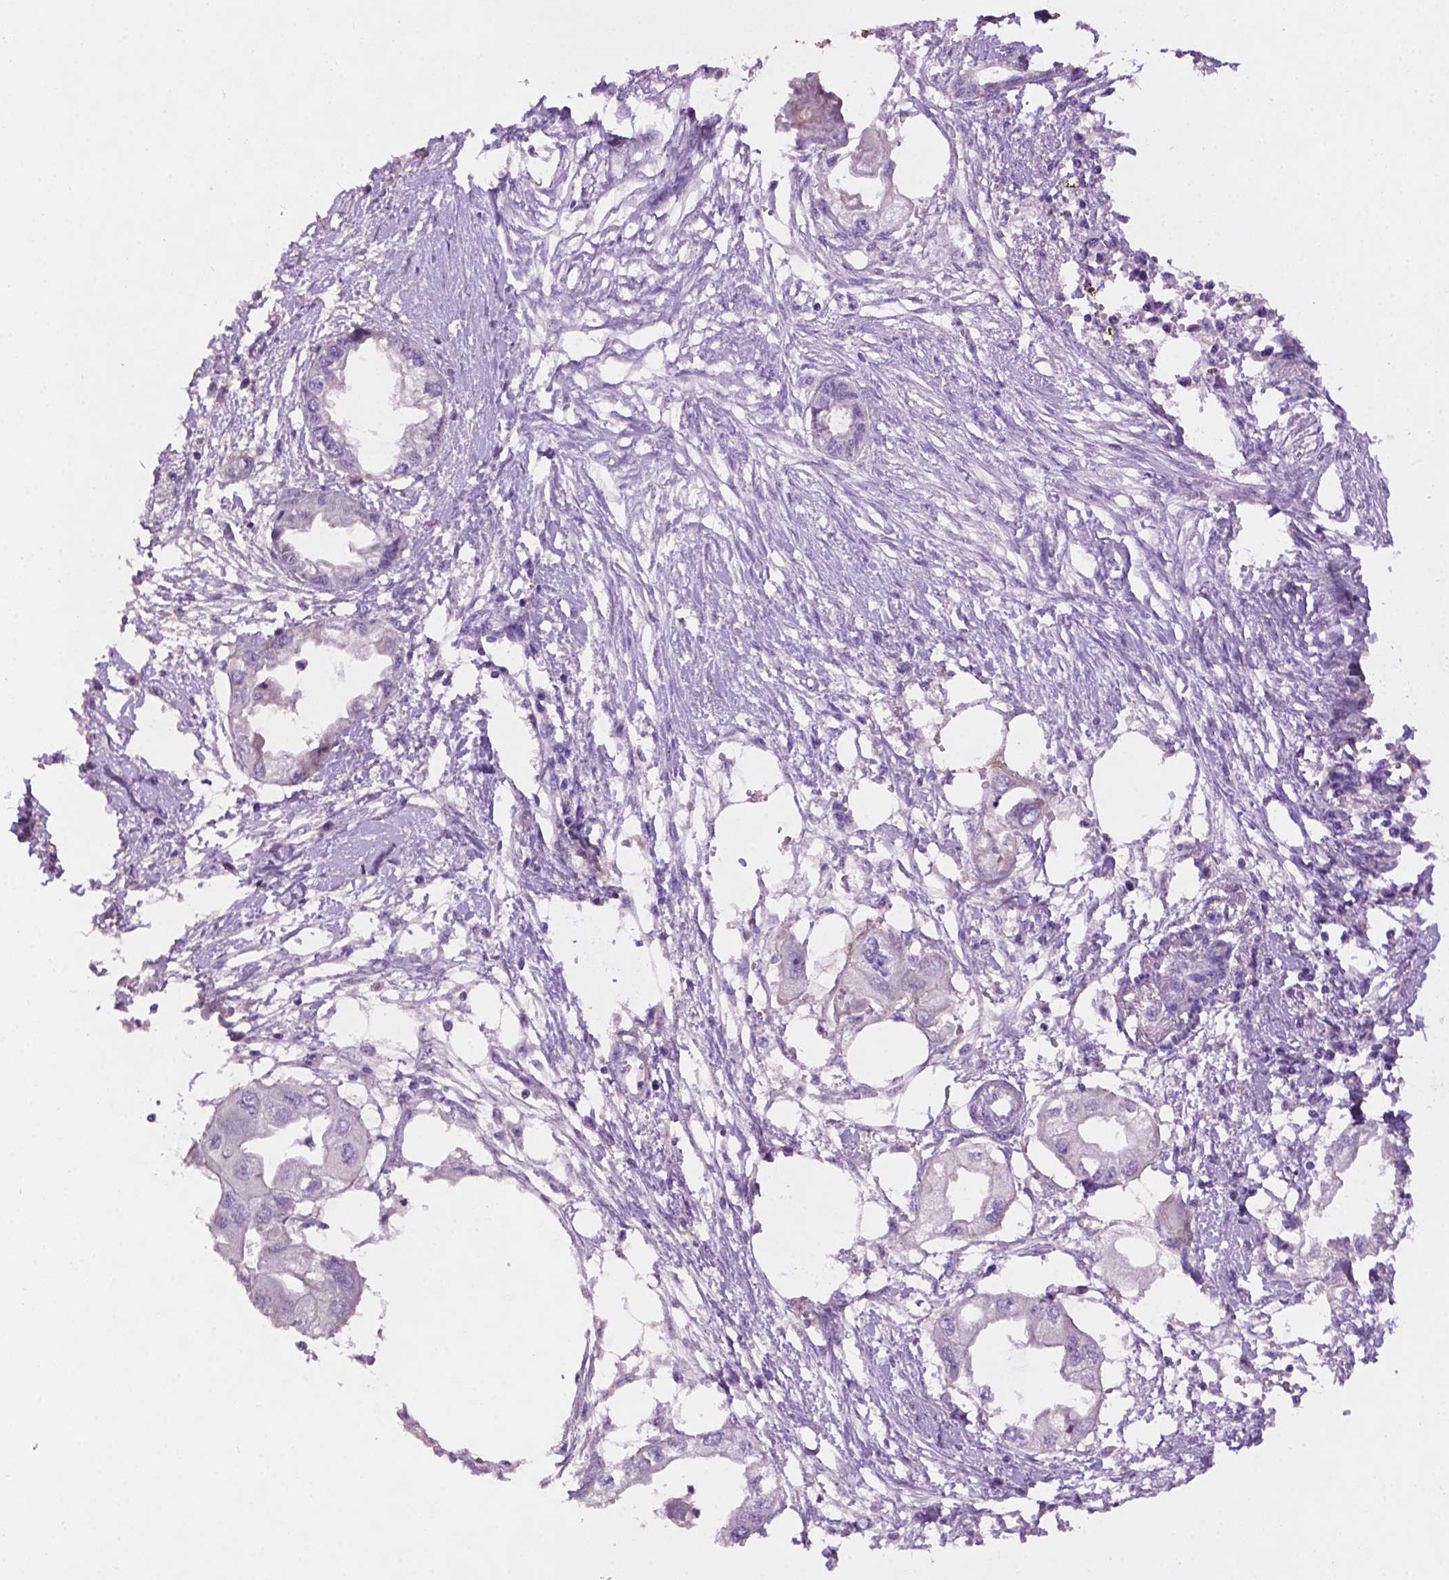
{"staining": {"intensity": "negative", "quantity": "none", "location": "none"}, "tissue": "endometrial cancer", "cell_type": "Tumor cells", "image_type": "cancer", "snomed": [{"axis": "morphology", "description": "Adenocarcinoma, NOS"}, {"axis": "morphology", "description": "Adenocarcinoma, metastatic, NOS"}, {"axis": "topography", "description": "Adipose tissue"}, {"axis": "topography", "description": "Endometrium"}], "caption": "High magnification brightfield microscopy of metastatic adenocarcinoma (endometrial) stained with DAB (brown) and counterstained with hematoxylin (blue): tumor cells show no significant staining.", "gene": "TACSTD2", "patient": {"sex": "female", "age": 67}}